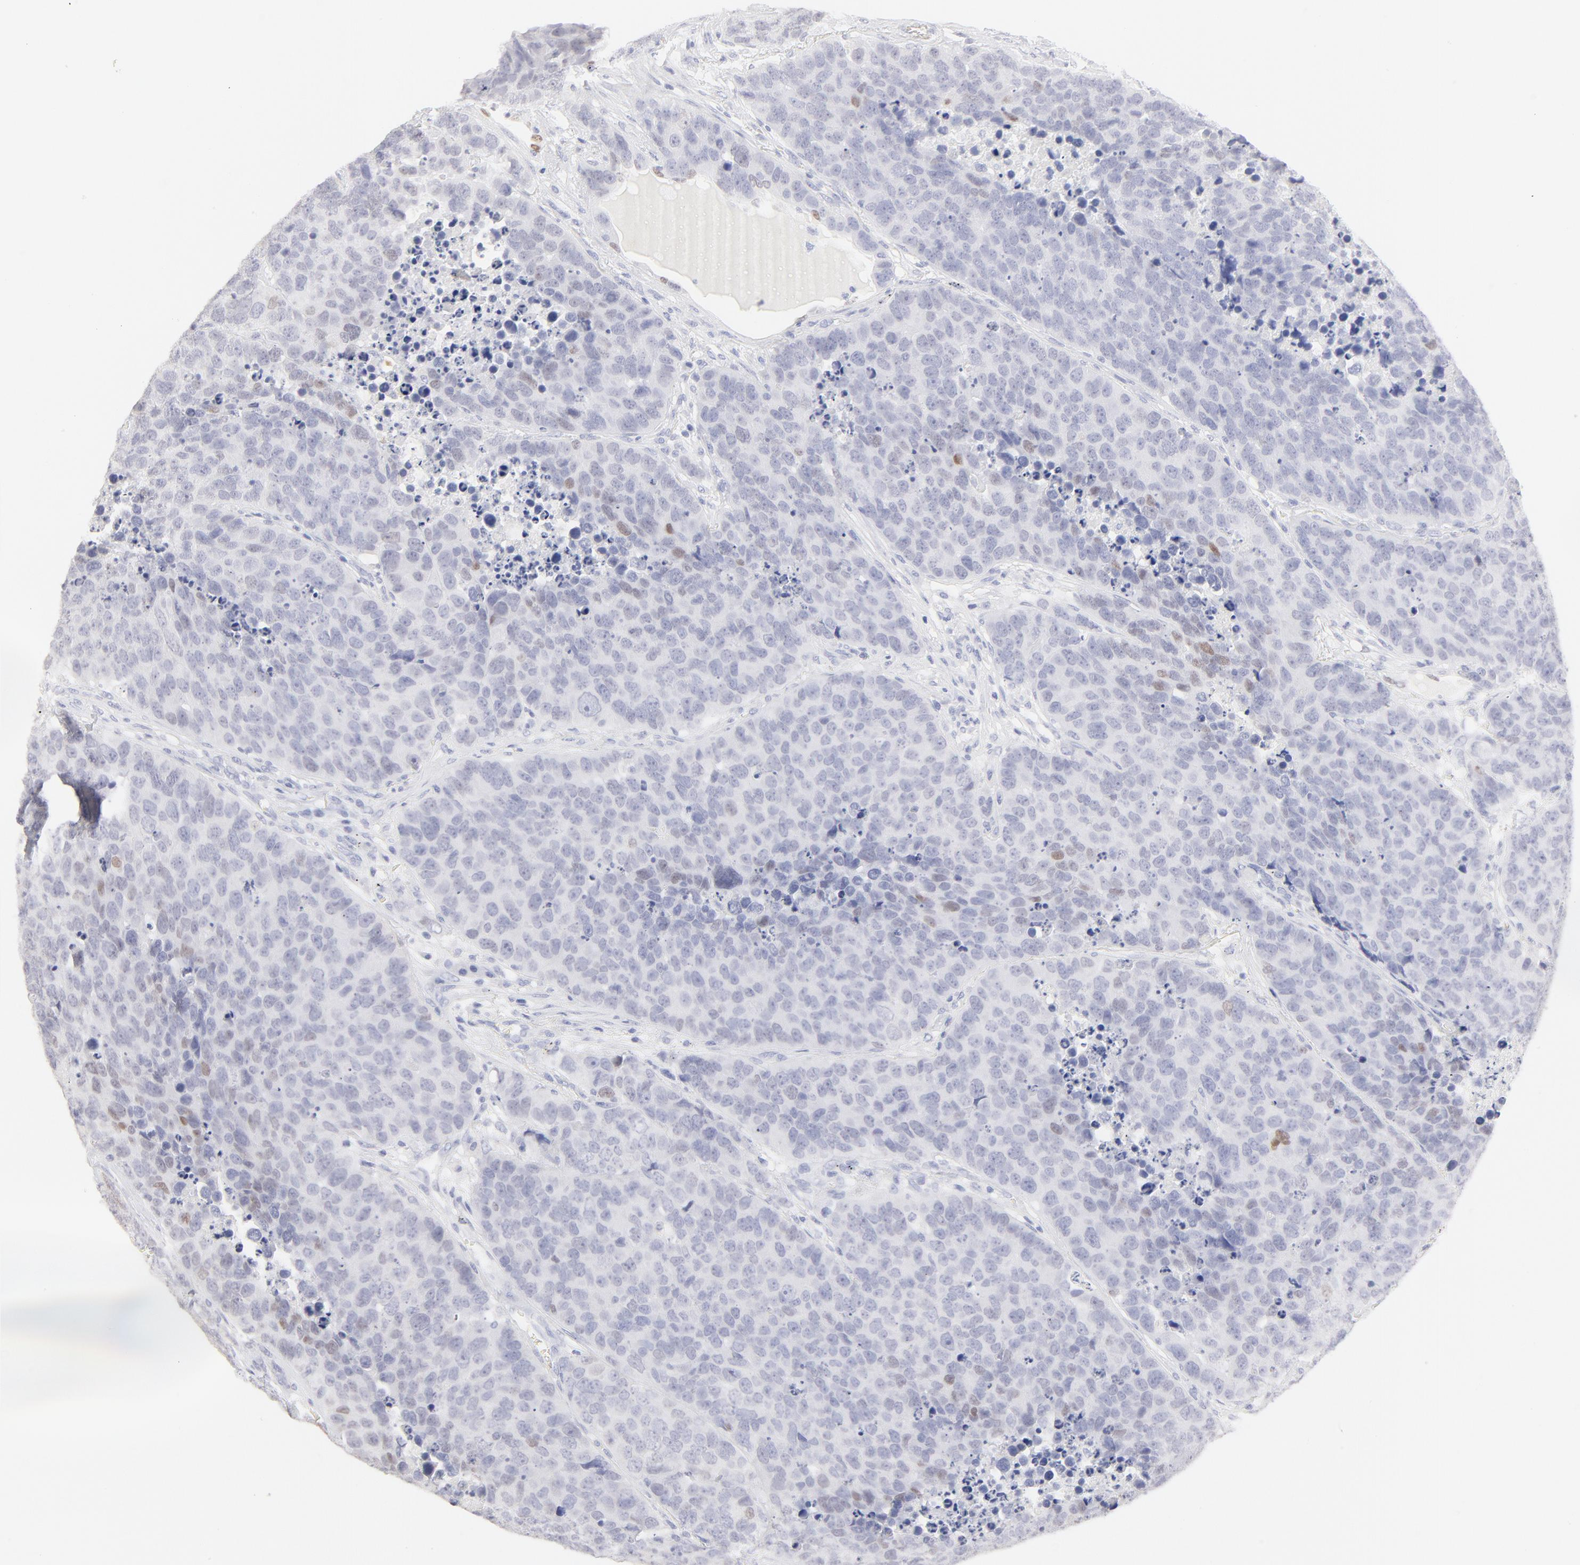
{"staining": {"intensity": "moderate", "quantity": "<25%", "location": "nuclear"}, "tissue": "carcinoid", "cell_type": "Tumor cells", "image_type": "cancer", "snomed": [{"axis": "morphology", "description": "Carcinoid, malignant, NOS"}, {"axis": "topography", "description": "Lung"}], "caption": "Immunohistochemistry (IHC) of human carcinoid shows low levels of moderate nuclear positivity in approximately <25% of tumor cells.", "gene": "ELF3", "patient": {"sex": "male", "age": 60}}